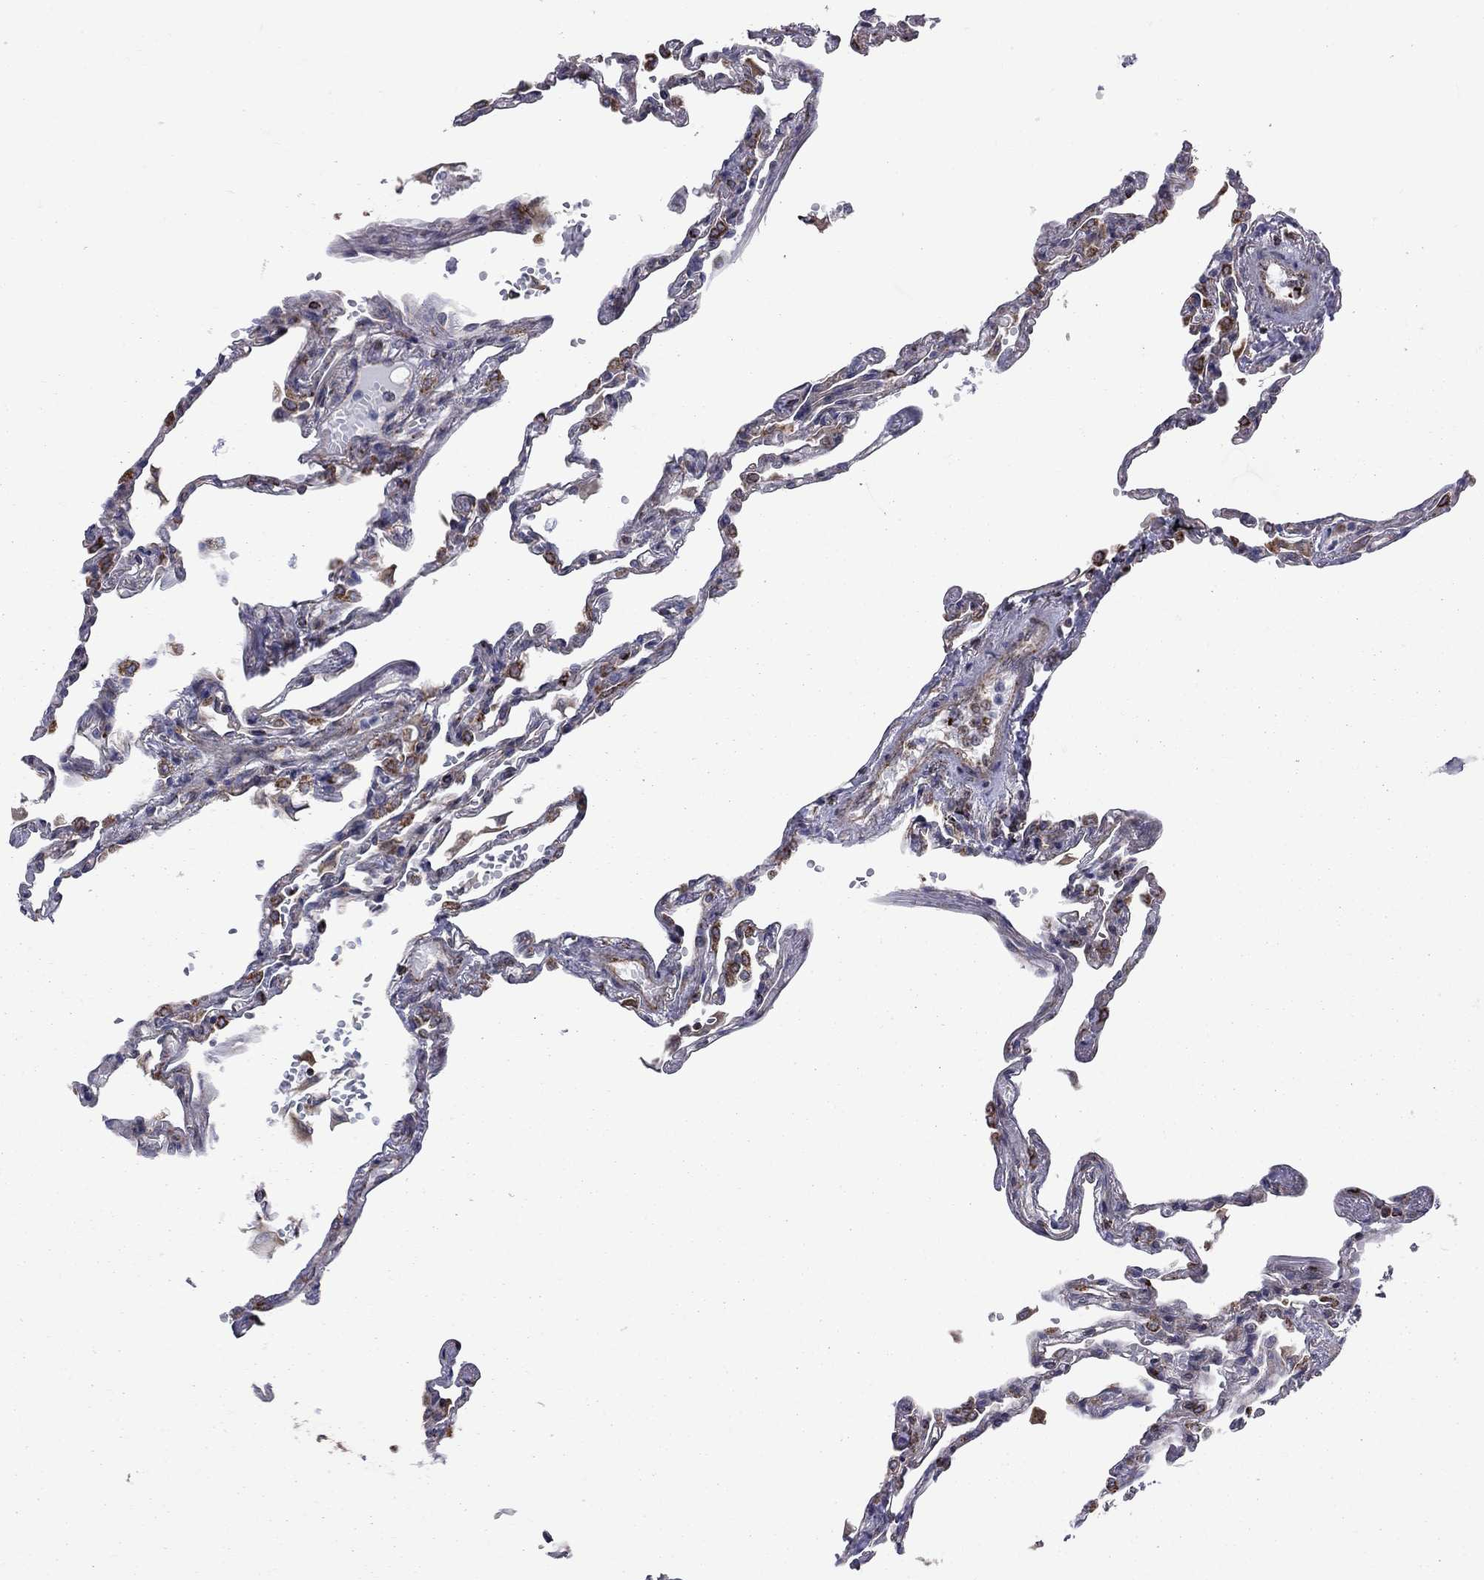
{"staining": {"intensity": "negative", "quantity": "none", "location": "none"}, "tissue": "lung", "cell_type": "Alveolar cells", "image_type": "normal", "snomed": [{"axis": "morphology", "description": "Normal tissue, NOS"}, {"axis": "topography", "description": "Lung"}], "caption": "A high-resolution photomicrograph shows immunohistochemistry (IHC) staining of unremarkable lung, which demonstrates no significant positivity in alveolar cells.", "gene": "CLPTM1", "patient": {"sex": "male", "age": 78}}